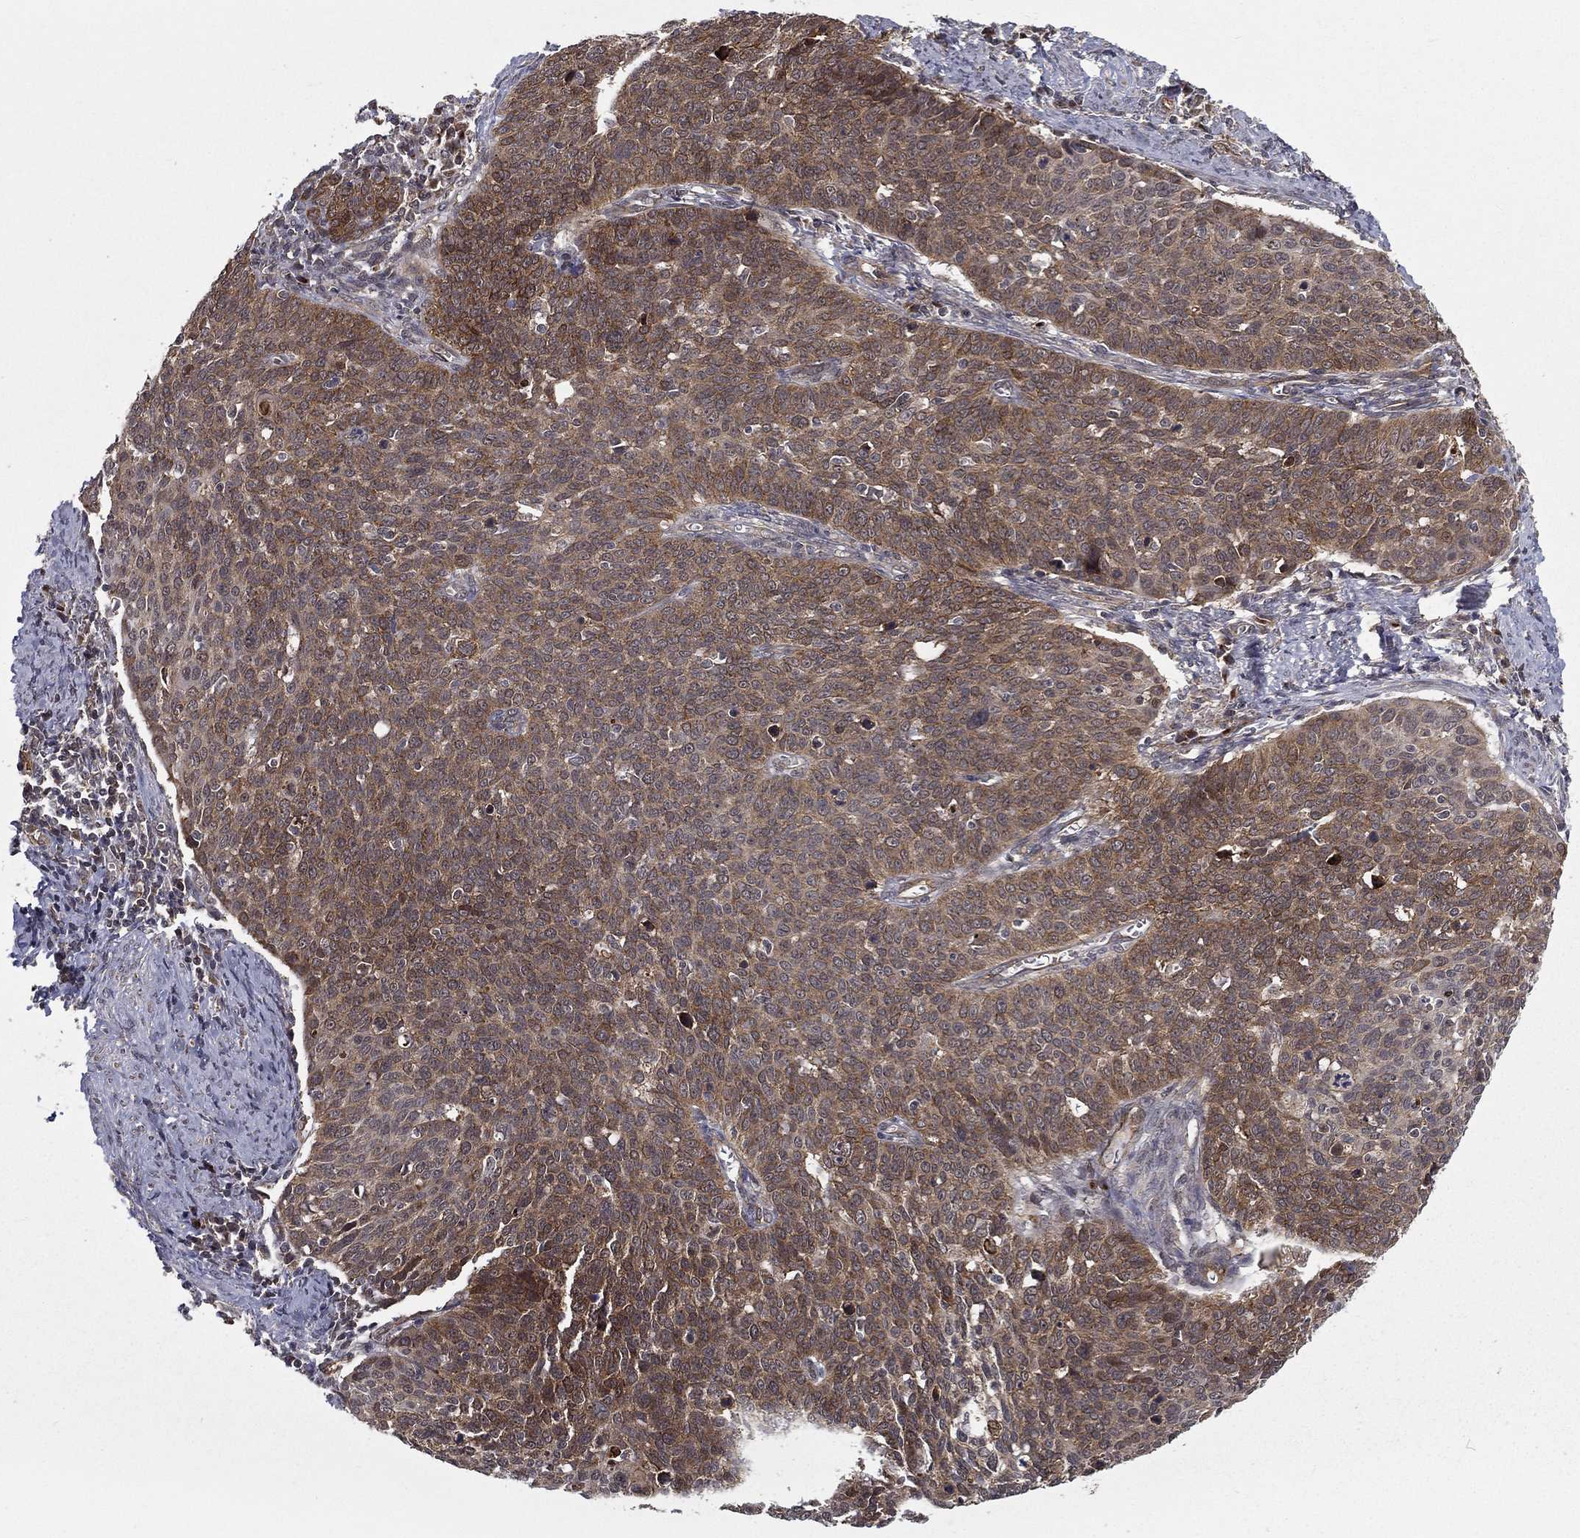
{"staining": {"intensity": "moderate", "quantity": ">75%", "location": "cytoplasmic/membranous"}, "tissue": "cervical cancer", "cell_type": "Tumor cells", "image_type": "cancer", "snomed": [{"axis": "morphology", "description": "Normal tissue, NOS"}, {"axis": "morphology", "description": "Squamous cell carcinoma, NOS"}, {"axis": "topography", "description": "Cervix"}], "caption": "Squamous cell carcinoma (cervical) tissue demonstrates moderate cytoplasmic/membranous positivity in about >75% of tumor cells", "gene": "UACA", "patient": {"sex": "female", "age": 39}}